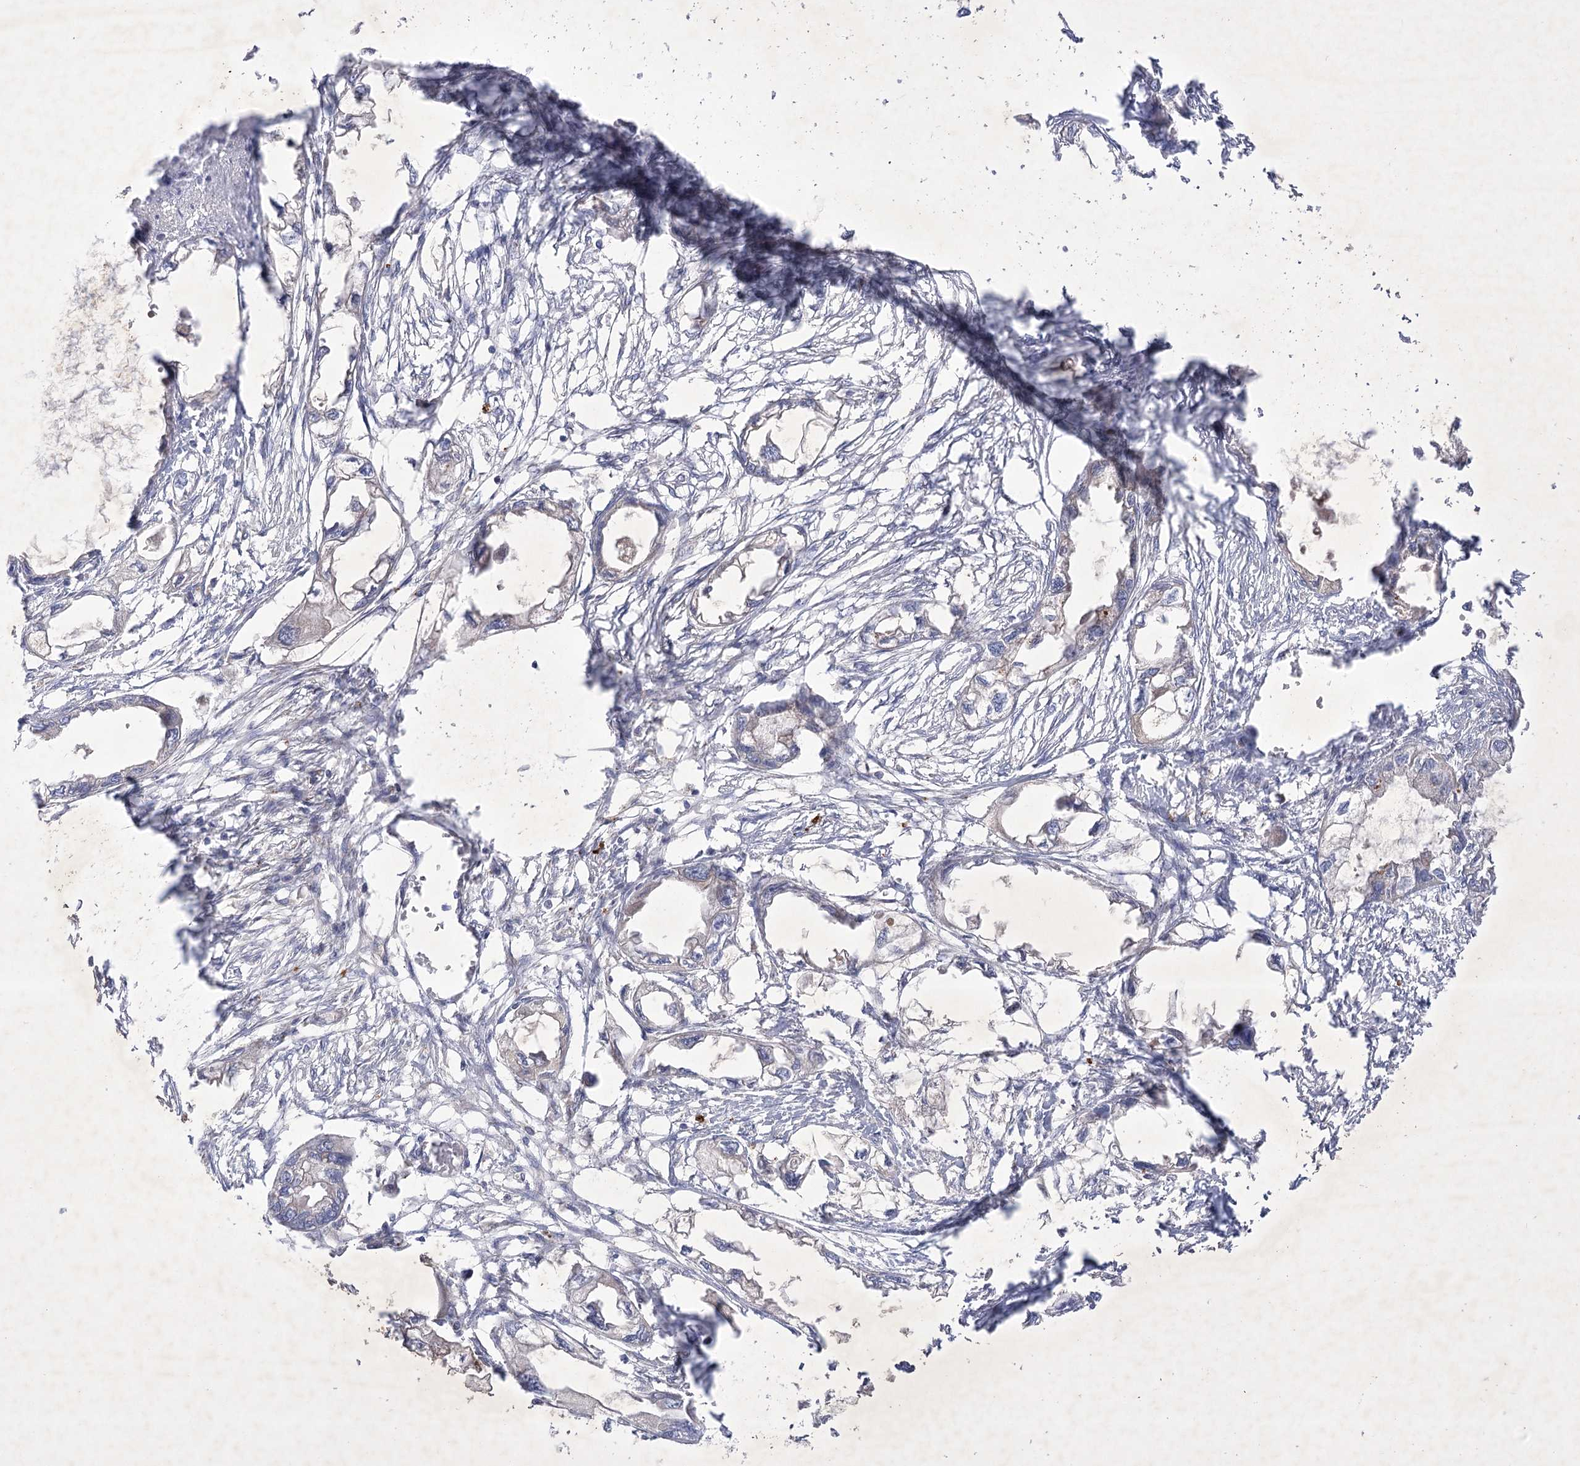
{"staining": {"intensity": "negative", "quantity": "none", "location": "none"}, "tissue": "endometrial cancer", "cell_type": "Tumor cells", "image_type": "cancer", "snomed": [{"axis": "morphology", "description": "Adenocarcinoma, NOS"}, {"axis": "morphology", "description": "Adenocarcinoma, metastatic, NOS"}, {"axis": "topography", "description": "Adipose tissue"}, {"axis": "topography", "description": "Endometrium"}], "caption": "A high-resolution photomicrograph shows immunohistochemistry staining of endometrial cancer, which demonstrates no significant staining in tumor cells. The staining was performed using DAB (3,3'-diaminobenzidine) to visualize the protein expression in brown, while the nuclei were stained in blue with hematoxylin (Magnification: 20x).", "gene": "GBF1", "patient": {"sex": "female", "age": 67}}